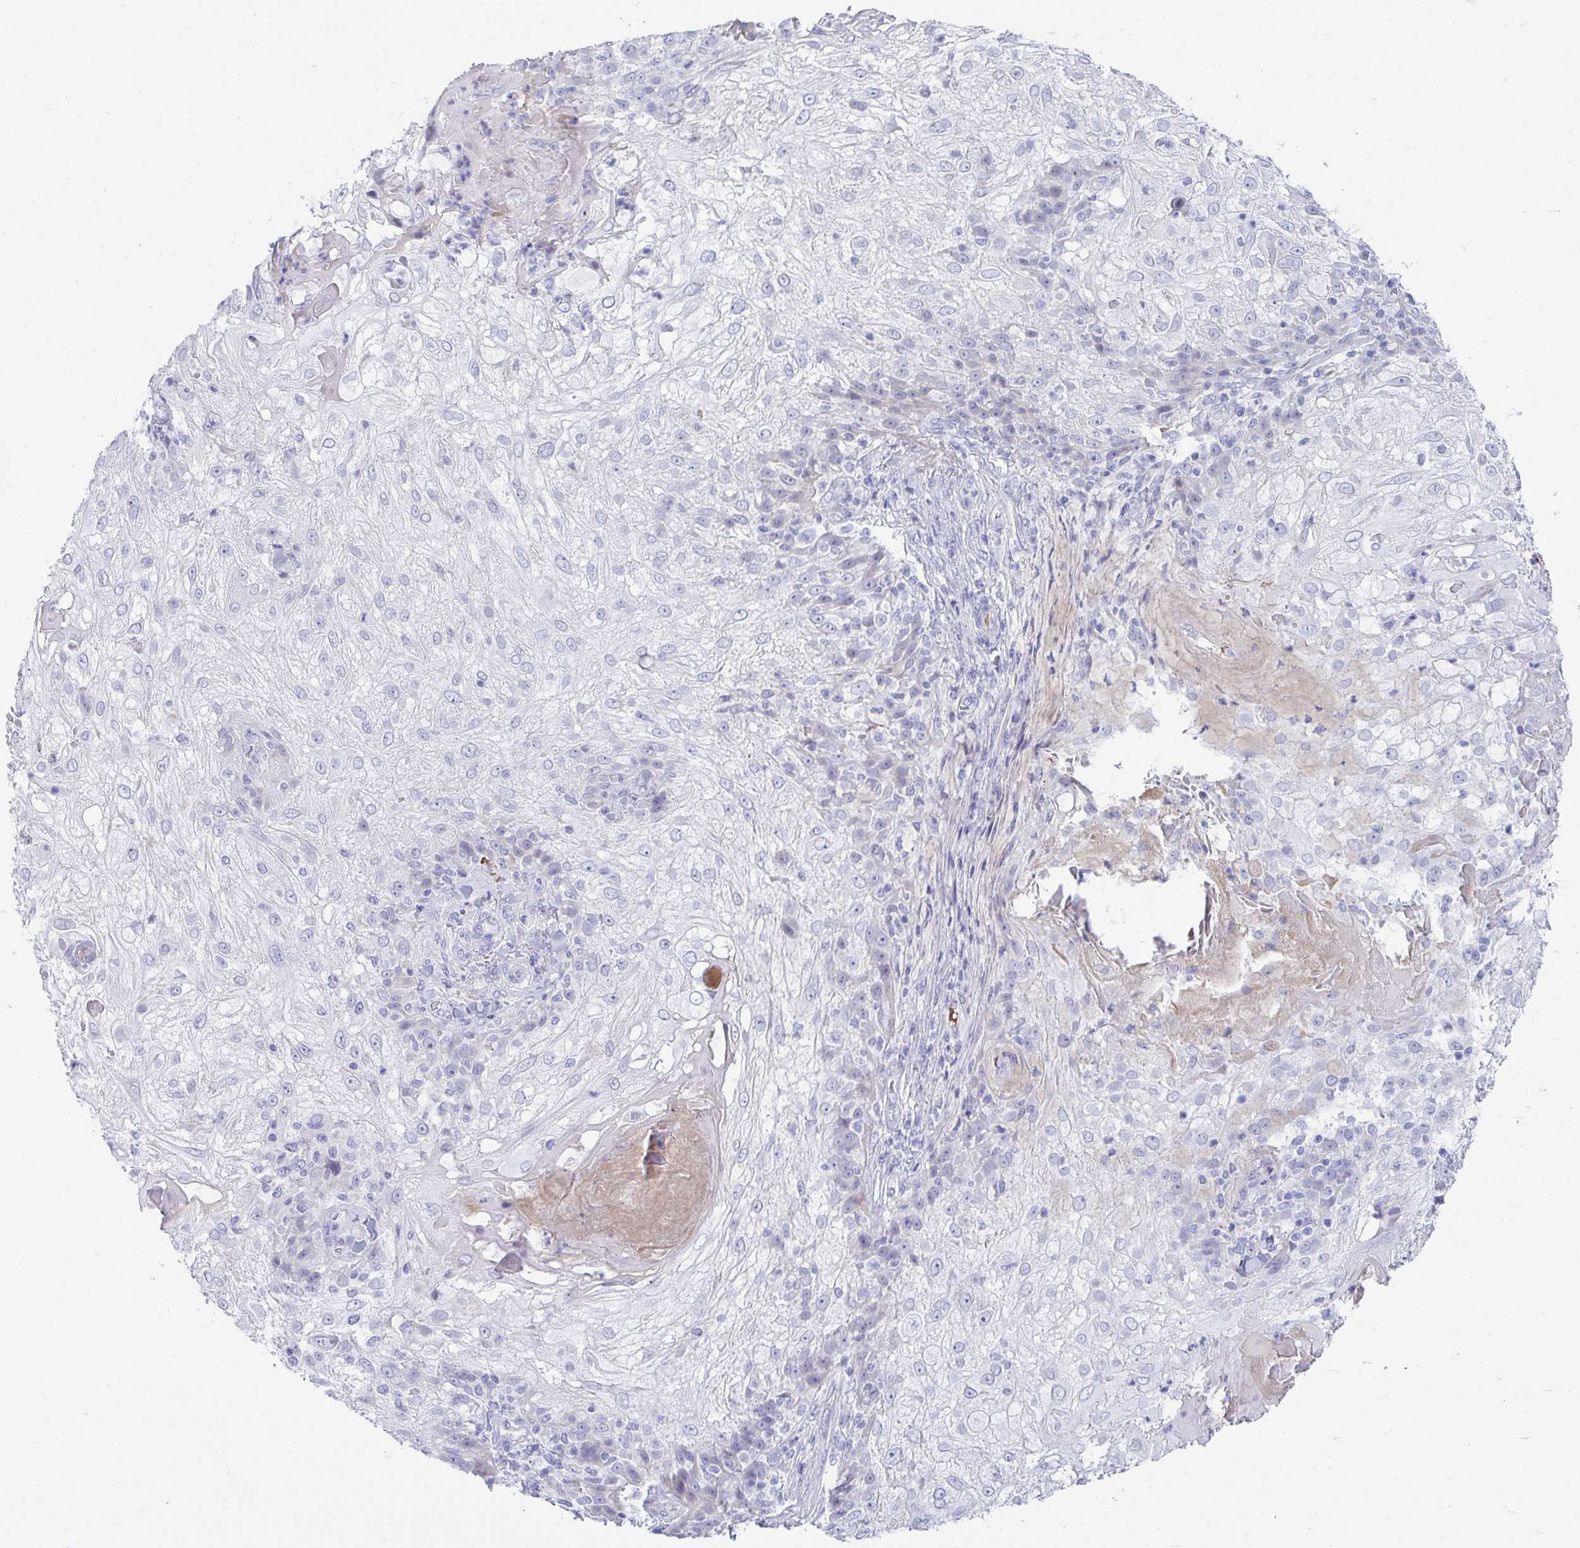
{"staining": {"intensity": "negative", "quantity": "none", "location": "none"}, "tissue": "skin cancer", "cell_type": "Tumor cells", "image_type": "cancer", "snomed": [{"axis": "morphology", "description": "Normal tissue, NOS"}, {"axis": "morphology", "description": "Squamous cell carcinoma, NOS"}, {"axis": "topography", "description": "Skin"}], "caption": "Human skin squamous cell carcinoma stained for a protein using immunohistochemistry (IHC) exhibits no staining in tumor cells.", "gene": "NPY", "patient": {"sex": "female", "age": 83}}